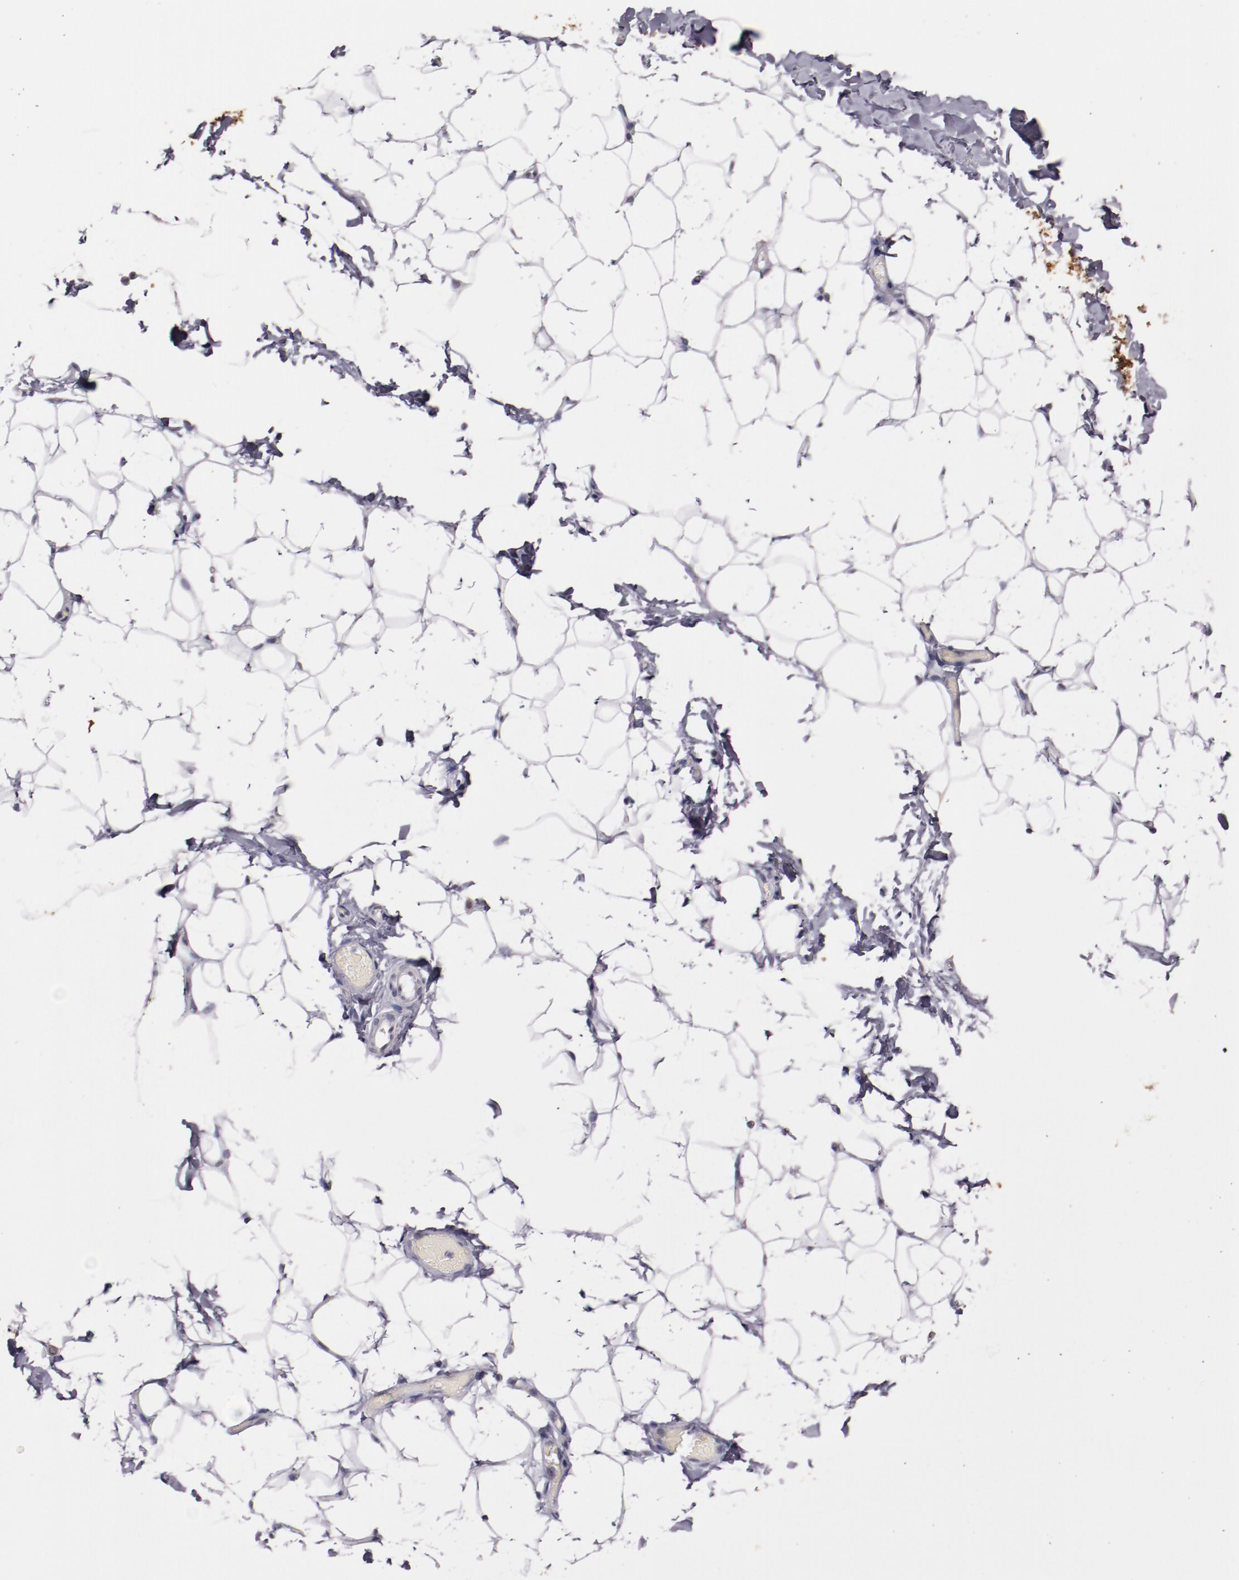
{"staining": {"intensity": "negative", "quantity": "none", "location": "none"}, "tissue": "adipose tissue", "cell_type": "Adipocytes", "image_type": "normal", "snomed": [{"axis": "morphology", "description": "Normal tissue, NOS"}, {"axis": "topography", "description": "Soft tissue"}], "caption": "IHC histopathology image of normal adipose tissue stained for a protein (brown), which demonstrates no positivity in adipocytes. (DAB (3,3'-diaminobenzidine) IHC visualized using brightfield microscopy, high magnification).", "gene": "SYP", "patient": {"sex": "male", "age": 26}}